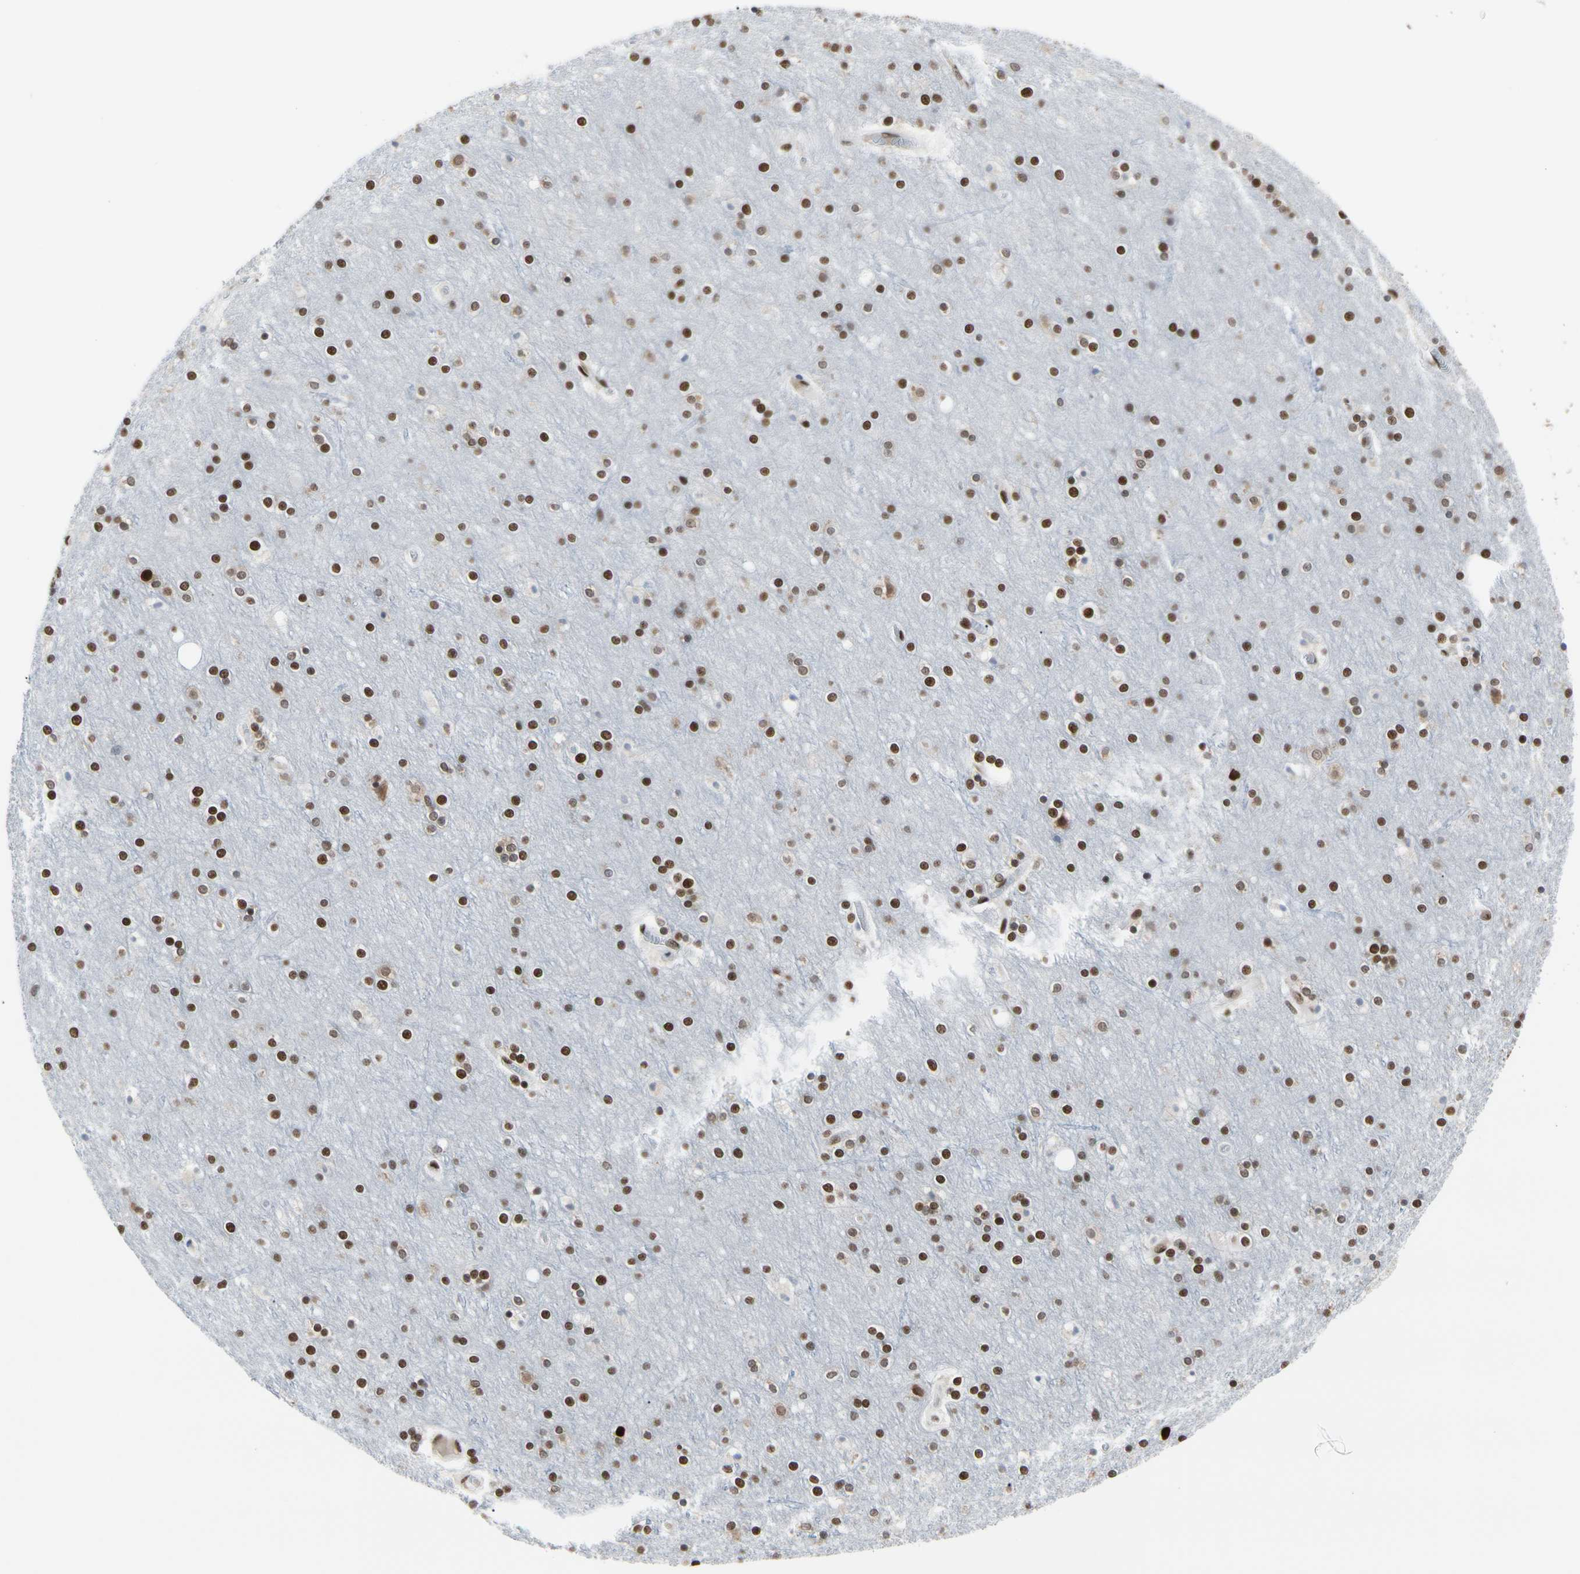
{"staining": {"intensity": "moderate", "quantity": "25%-75%", "location": "nuclear"}, "tissue": "cerebral cortex", "cell_type": "Endothelial cells", "image_type": "normal", "snomed": [{"axis": "morphology", "description": "Normal tissue, NOS"}, {"axis": "topography", "description": "Cerebral cortex"}], "caption": "Immunohistochemical staining of normal cerebral cortex displays 25%-75% levels of moderate nuclear protein staining in about 25%-75% of endothelial cells.", "gene": "FAM98B", "patient": {"sex": "female", "age": 54}}